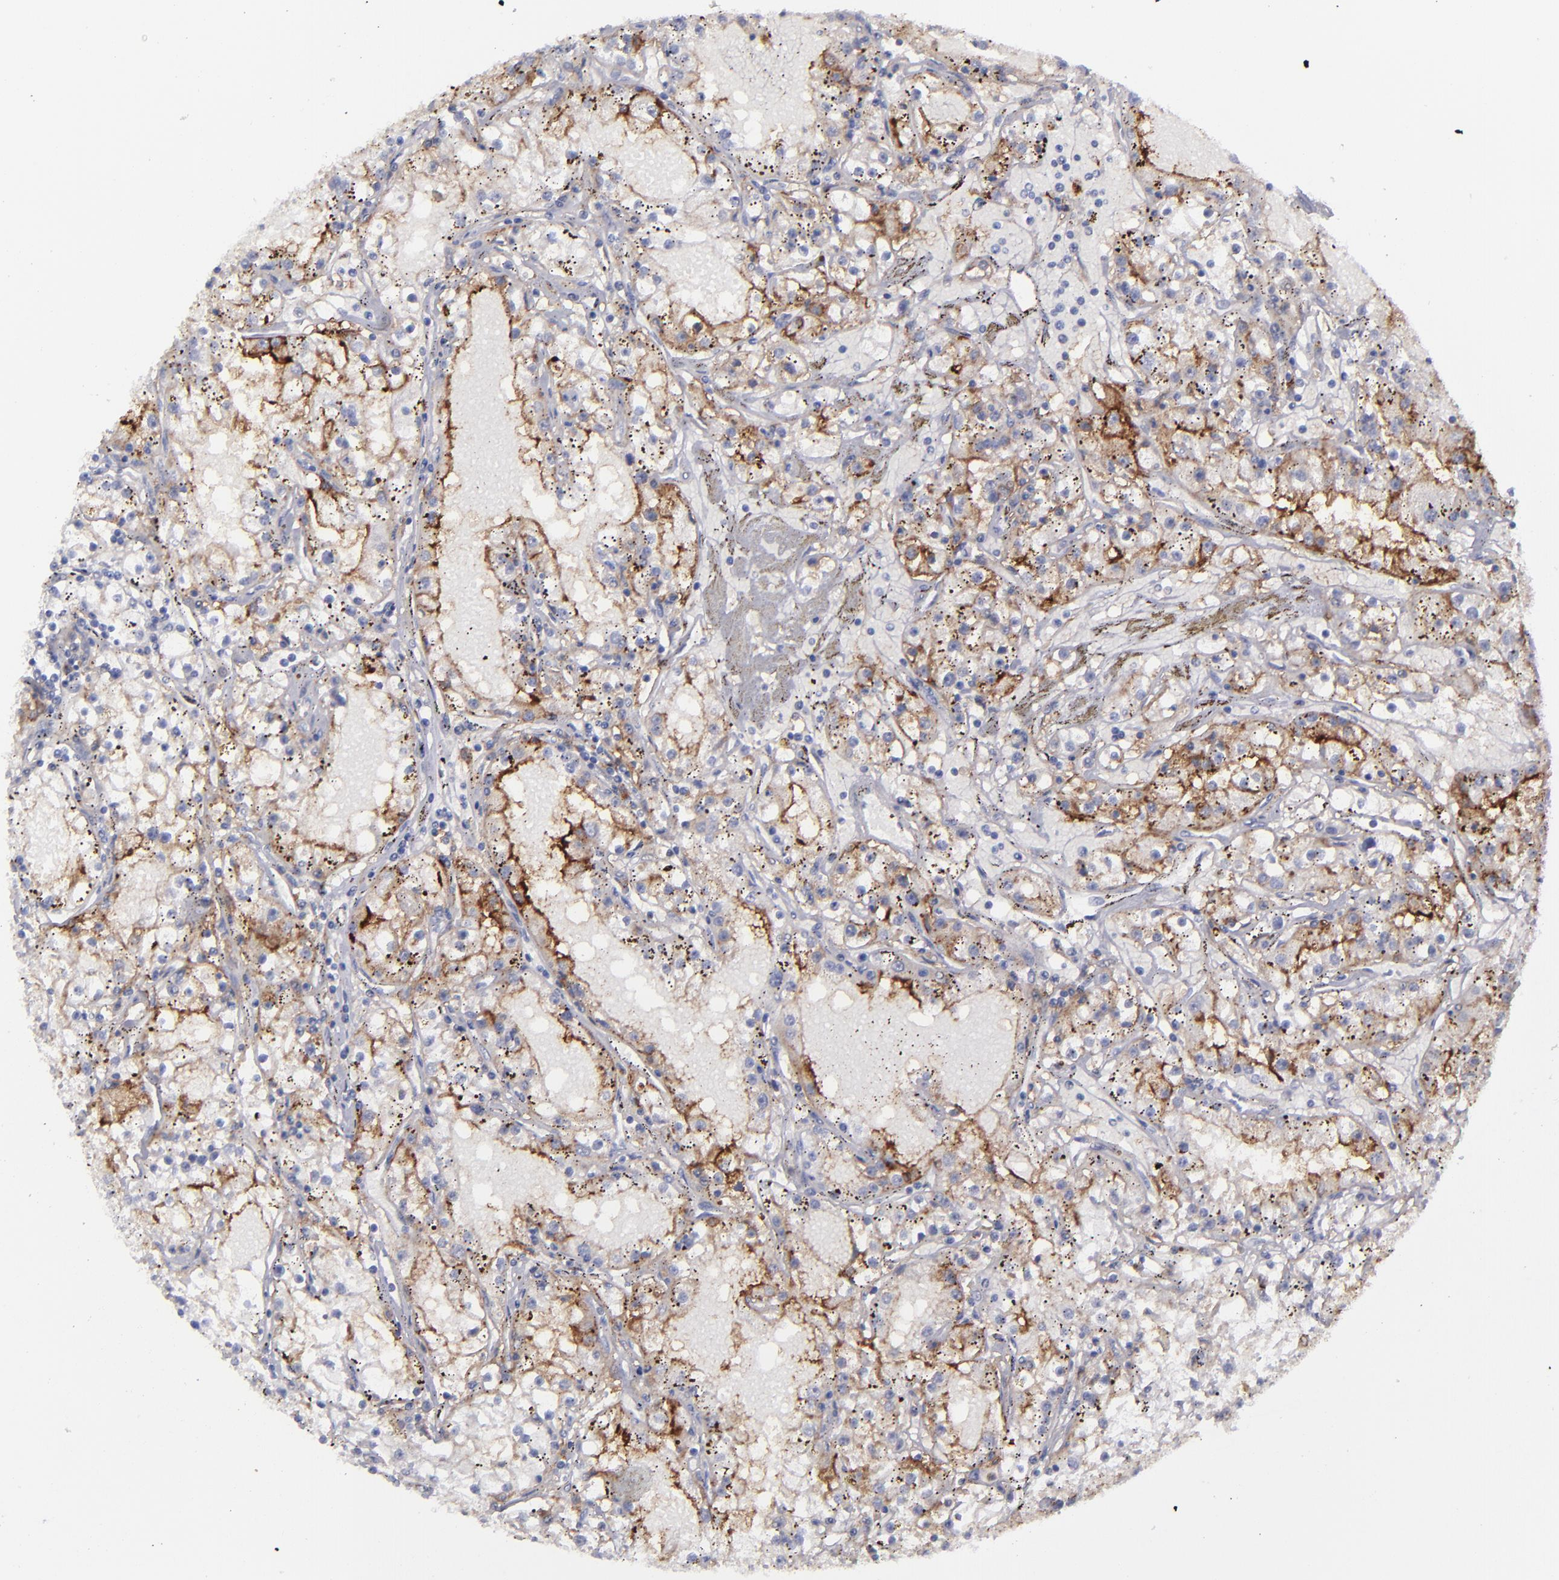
{"staining": {"intensity": "weak", "quantity": "25%-75%", "location": "cytoplasmic/membranous"}, "tissue": "renal cancer", "cell_type": "Tumor cells", "image_type": "cancer", "snomed": [{"axis": "morphology", "description": "Adenocarcinoma, NOS"}, {"axis": "topography", "description": "Kidney"}], "caption": "This photomicrograph shows renal cancer (adenocarcinoma) stained with immunohistochemistry (IHC) to label a protein in brown. The cytoplasmic/membranous of tumor cells show weak positivity for the protein. Nuclei are counter-stained blue.", "gene": "ANPEP", "patient": {"sex": "male", "age": 56}}